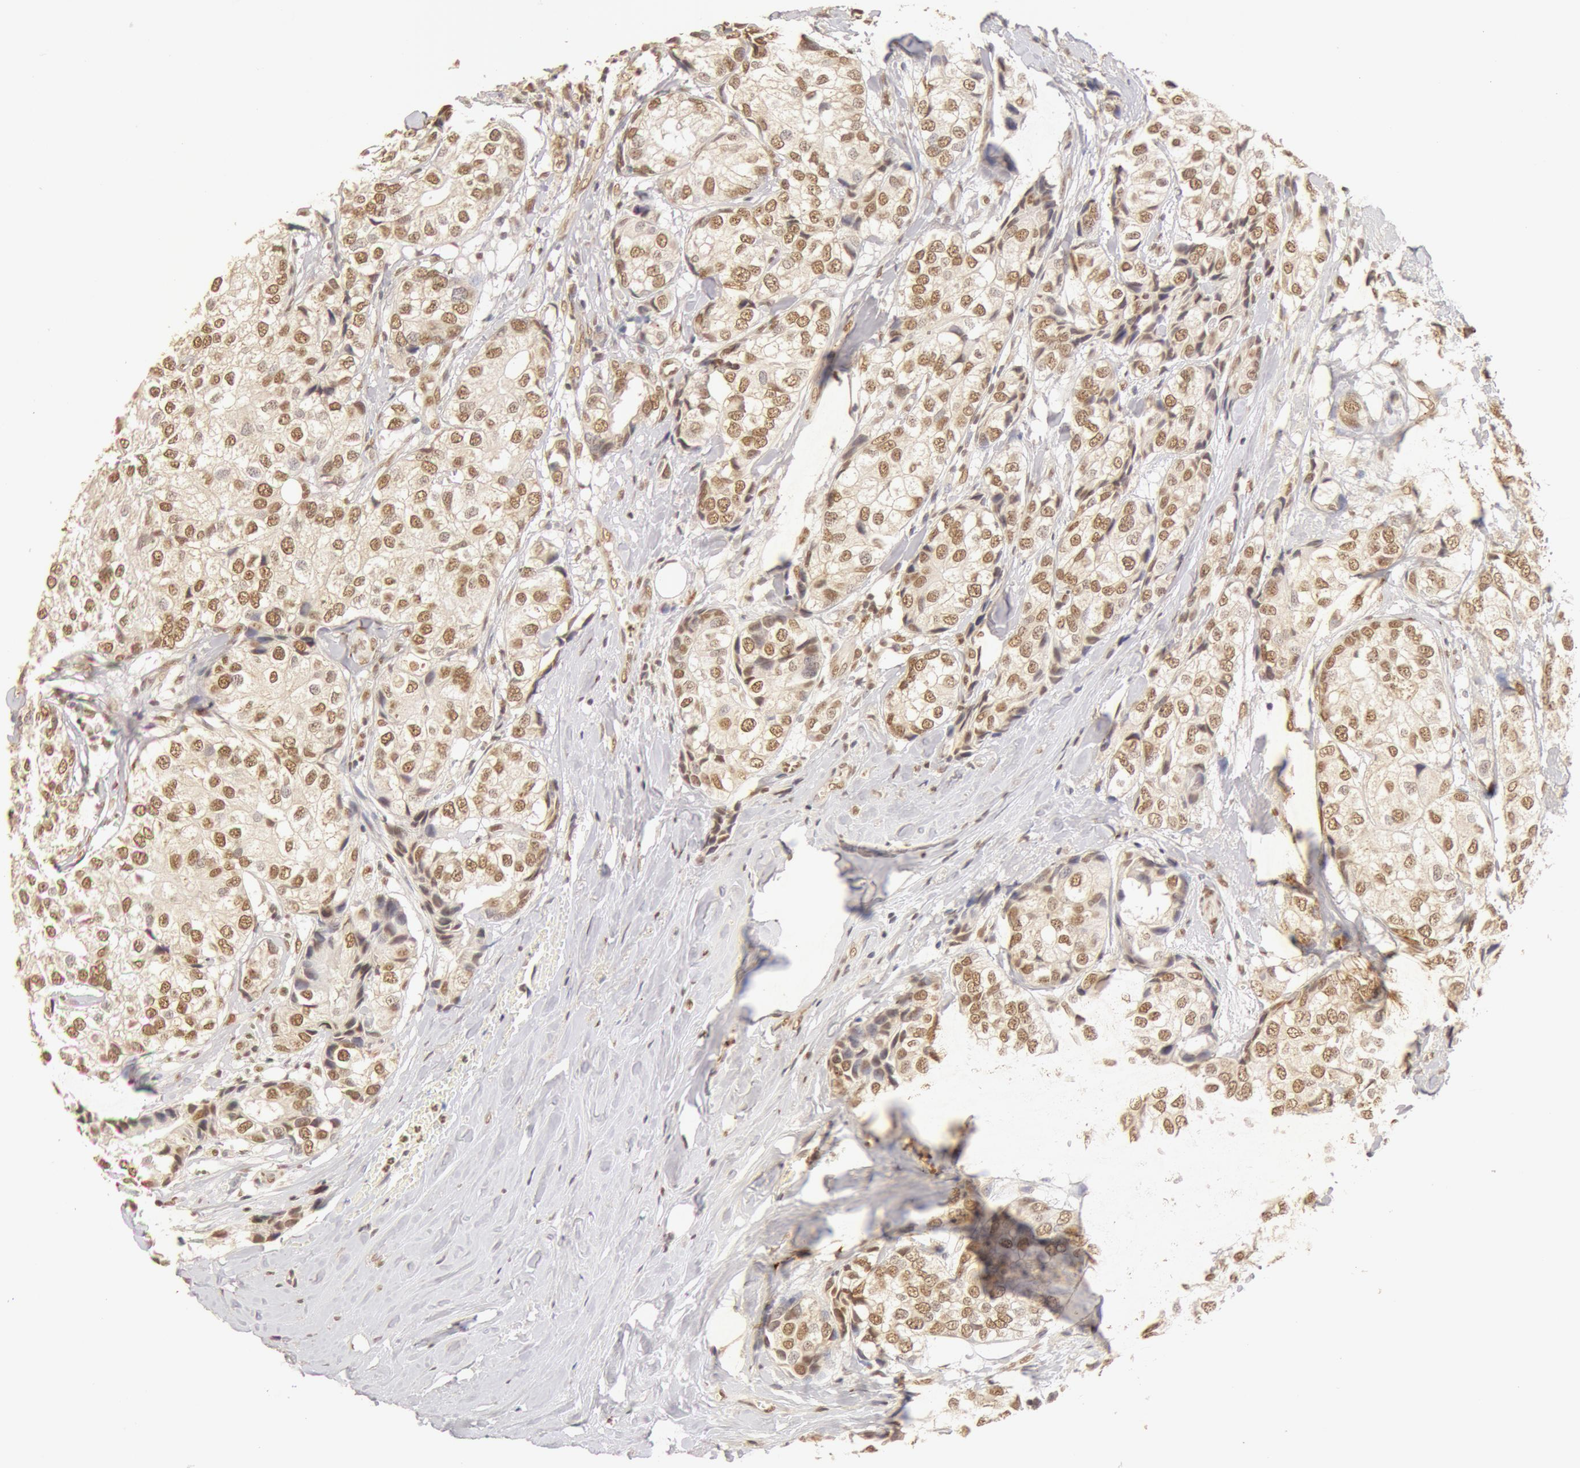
{"staining": {"intensity": "moderate", "quantity": ">75%", "location": "cytoplasmic/membranous,nuclear"}, "tissue": "breast cancer", "cell_type": "Tumor cells", "image_type": "cancer", "snomed": [{"axis": "morphology", "description": "Duct carcinoma"}, {"axis": "topography", "description": "Breast"}], "caption": "Moderate cytoplasmic/membranous and nuclear positivity is present in about >75% of tumor cells in breast cancer. The protein of interest is shown in brown color, while the nuclei are stained blue.", "gene": "SNRNP70", "patient": {"sex": "female", "age": 68}}